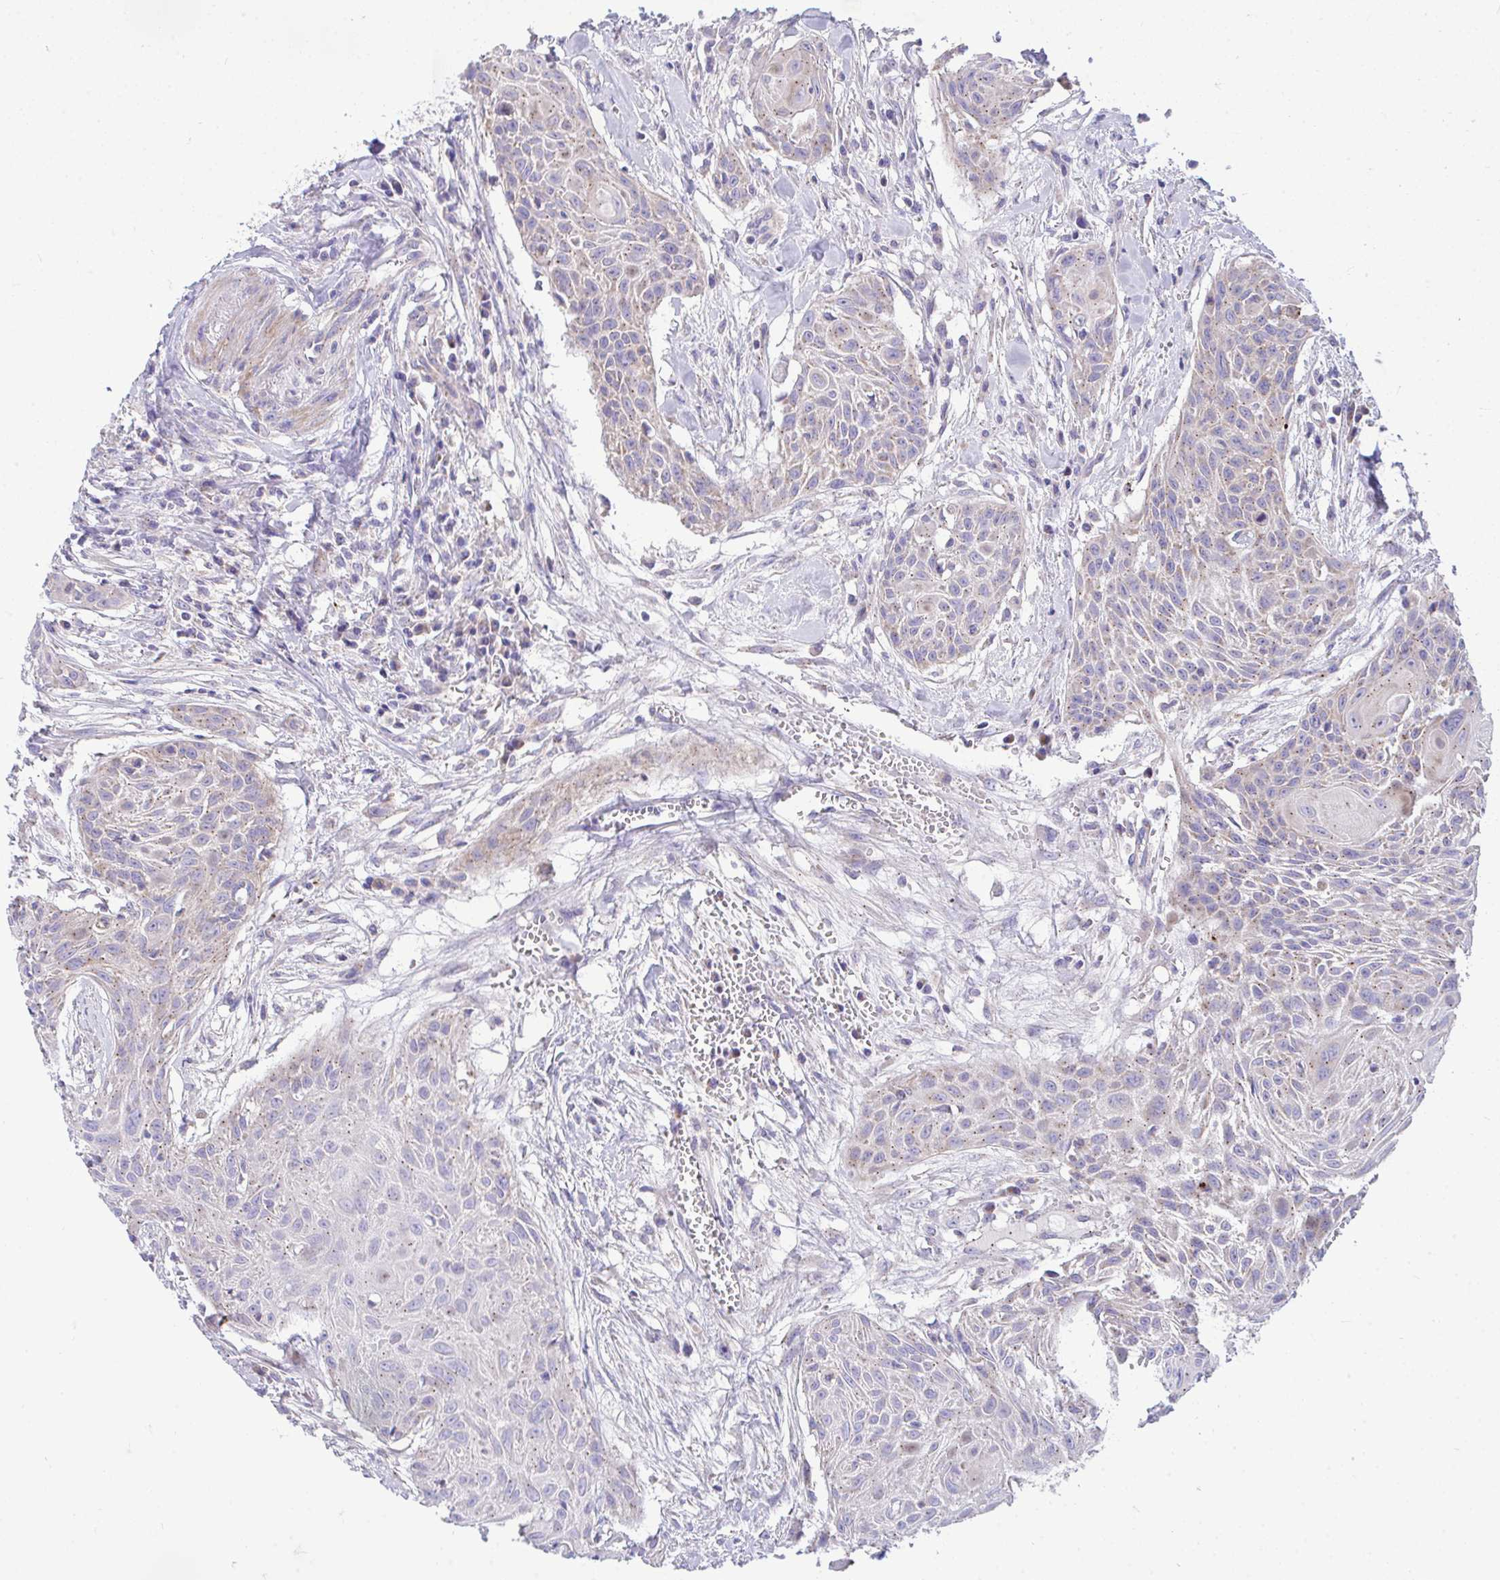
{"staining": {"intensity": "weak", "quantity": "<25%", "location": "cytoplasmic/membranous"}, "tissue": "head and neck cancer", "cell_type": "Tumor cells", "image_type": "cancer", "snomed": [{"axis": "morphology", "description": "Squamous cell carcinoma, NOS"}, {"axis": "topography", "description": "Lymph node"}, {"axis": "topography", "description": "Salivary gland"}, {"axis": "topography", "description": "Head-Neck"}], "caption": "Immunohistochemistry (IHC) image of neoplastic tissue: head and neck cancer stained with DAB (3,3'-diaminobenzidine) shows no significant protein staining in tumor cells.", "gene": "MRPS16", "patient": {"sex": "female", "age": 74}}